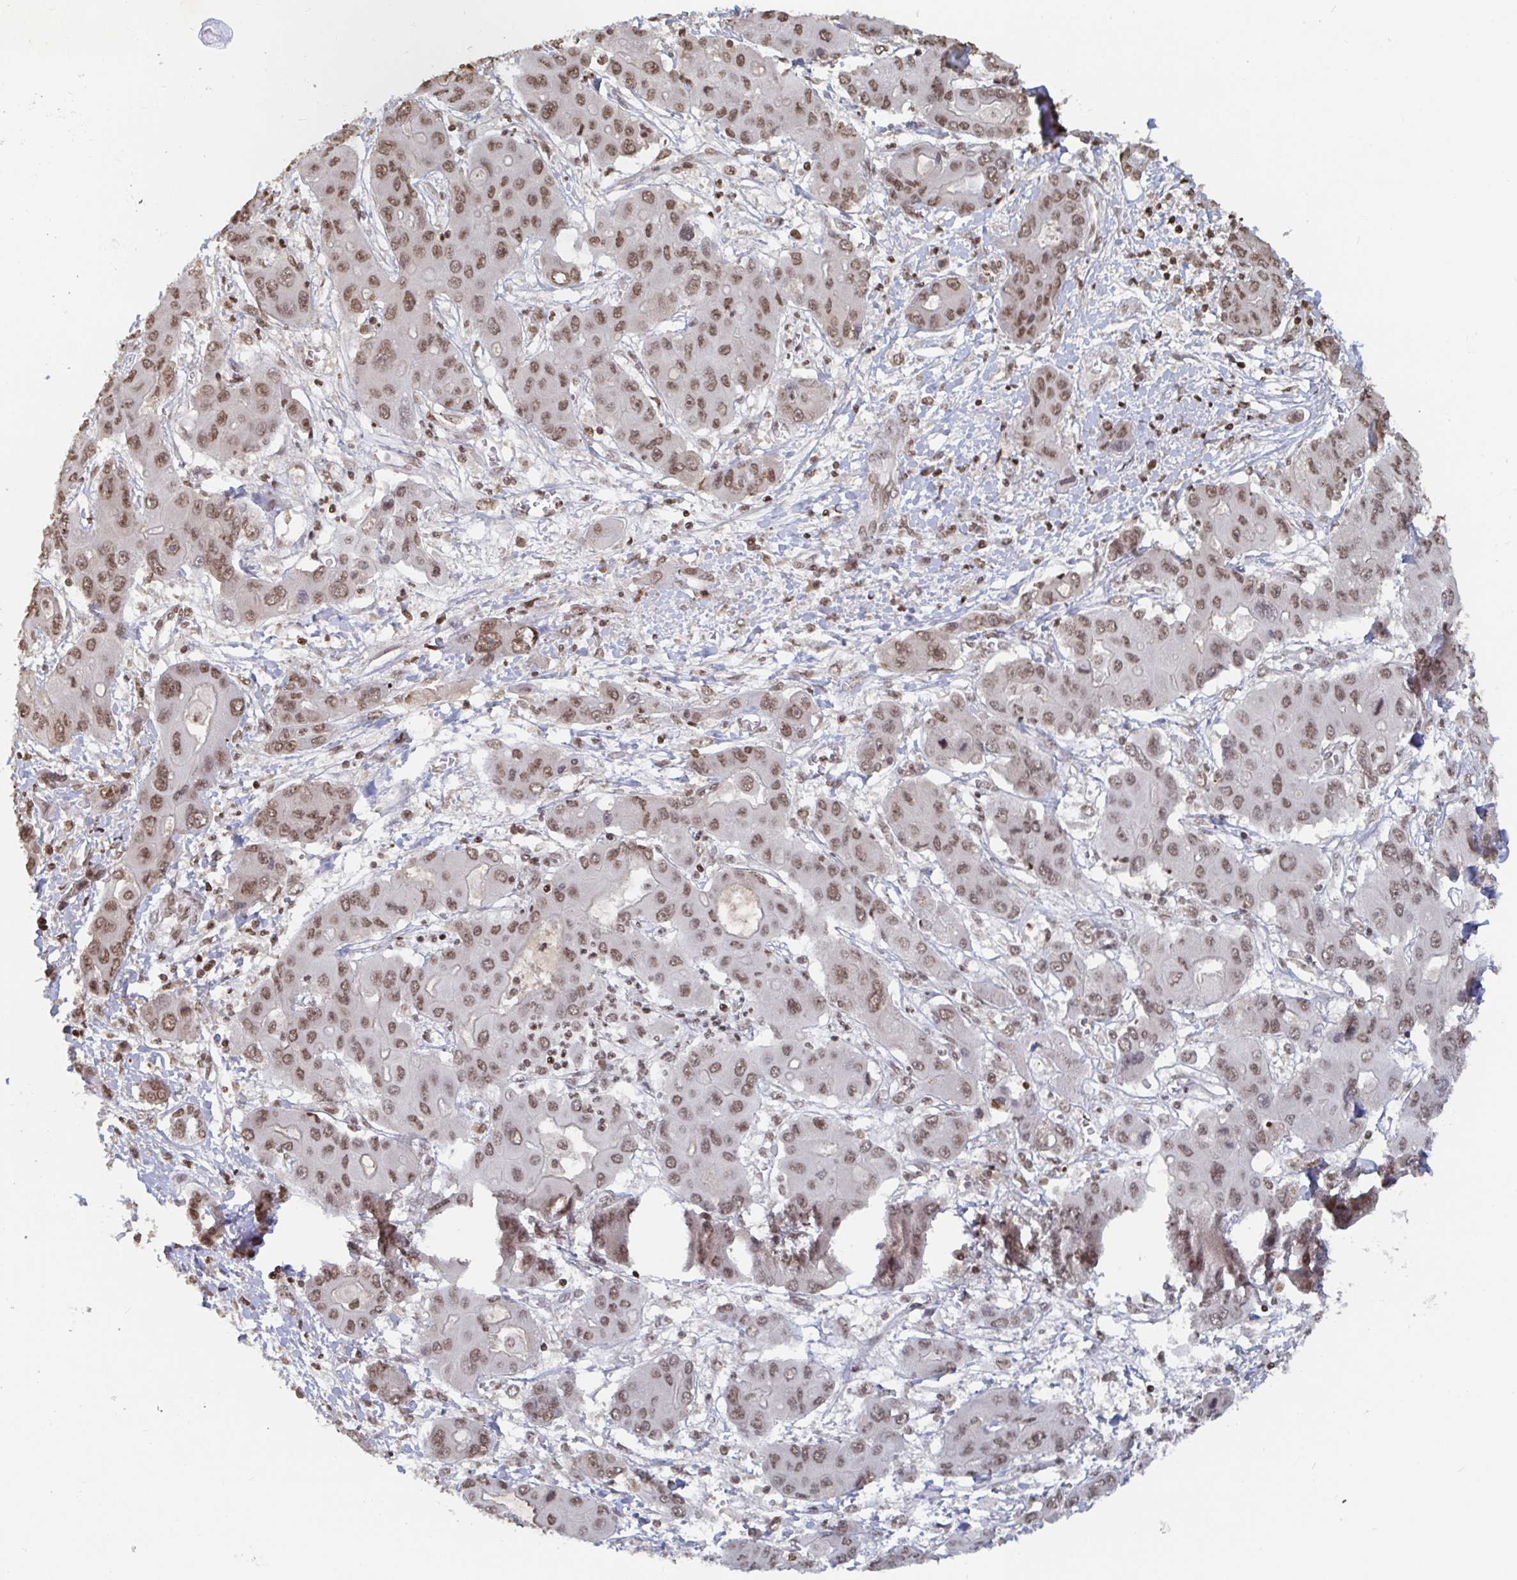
{"staining": {"intensity": "moderate", "quantity": ">75%", "location": "nuclear"}, "tissue": "liver cancer", "cell_type": "Tumor cells", "image_type": "cancer", "snomed": [{"axis": "morphology", "description": "Cholangiocarcinoma"}, {"axis": "topography", "description": "Liver"}], "caption": "Moderate nuclear staining is present in about >75% of tumor cells in cholangiocarcinoma (liver).", "gene": "ZDHHC12", "patient": {"sex": "male", "age": 67}}